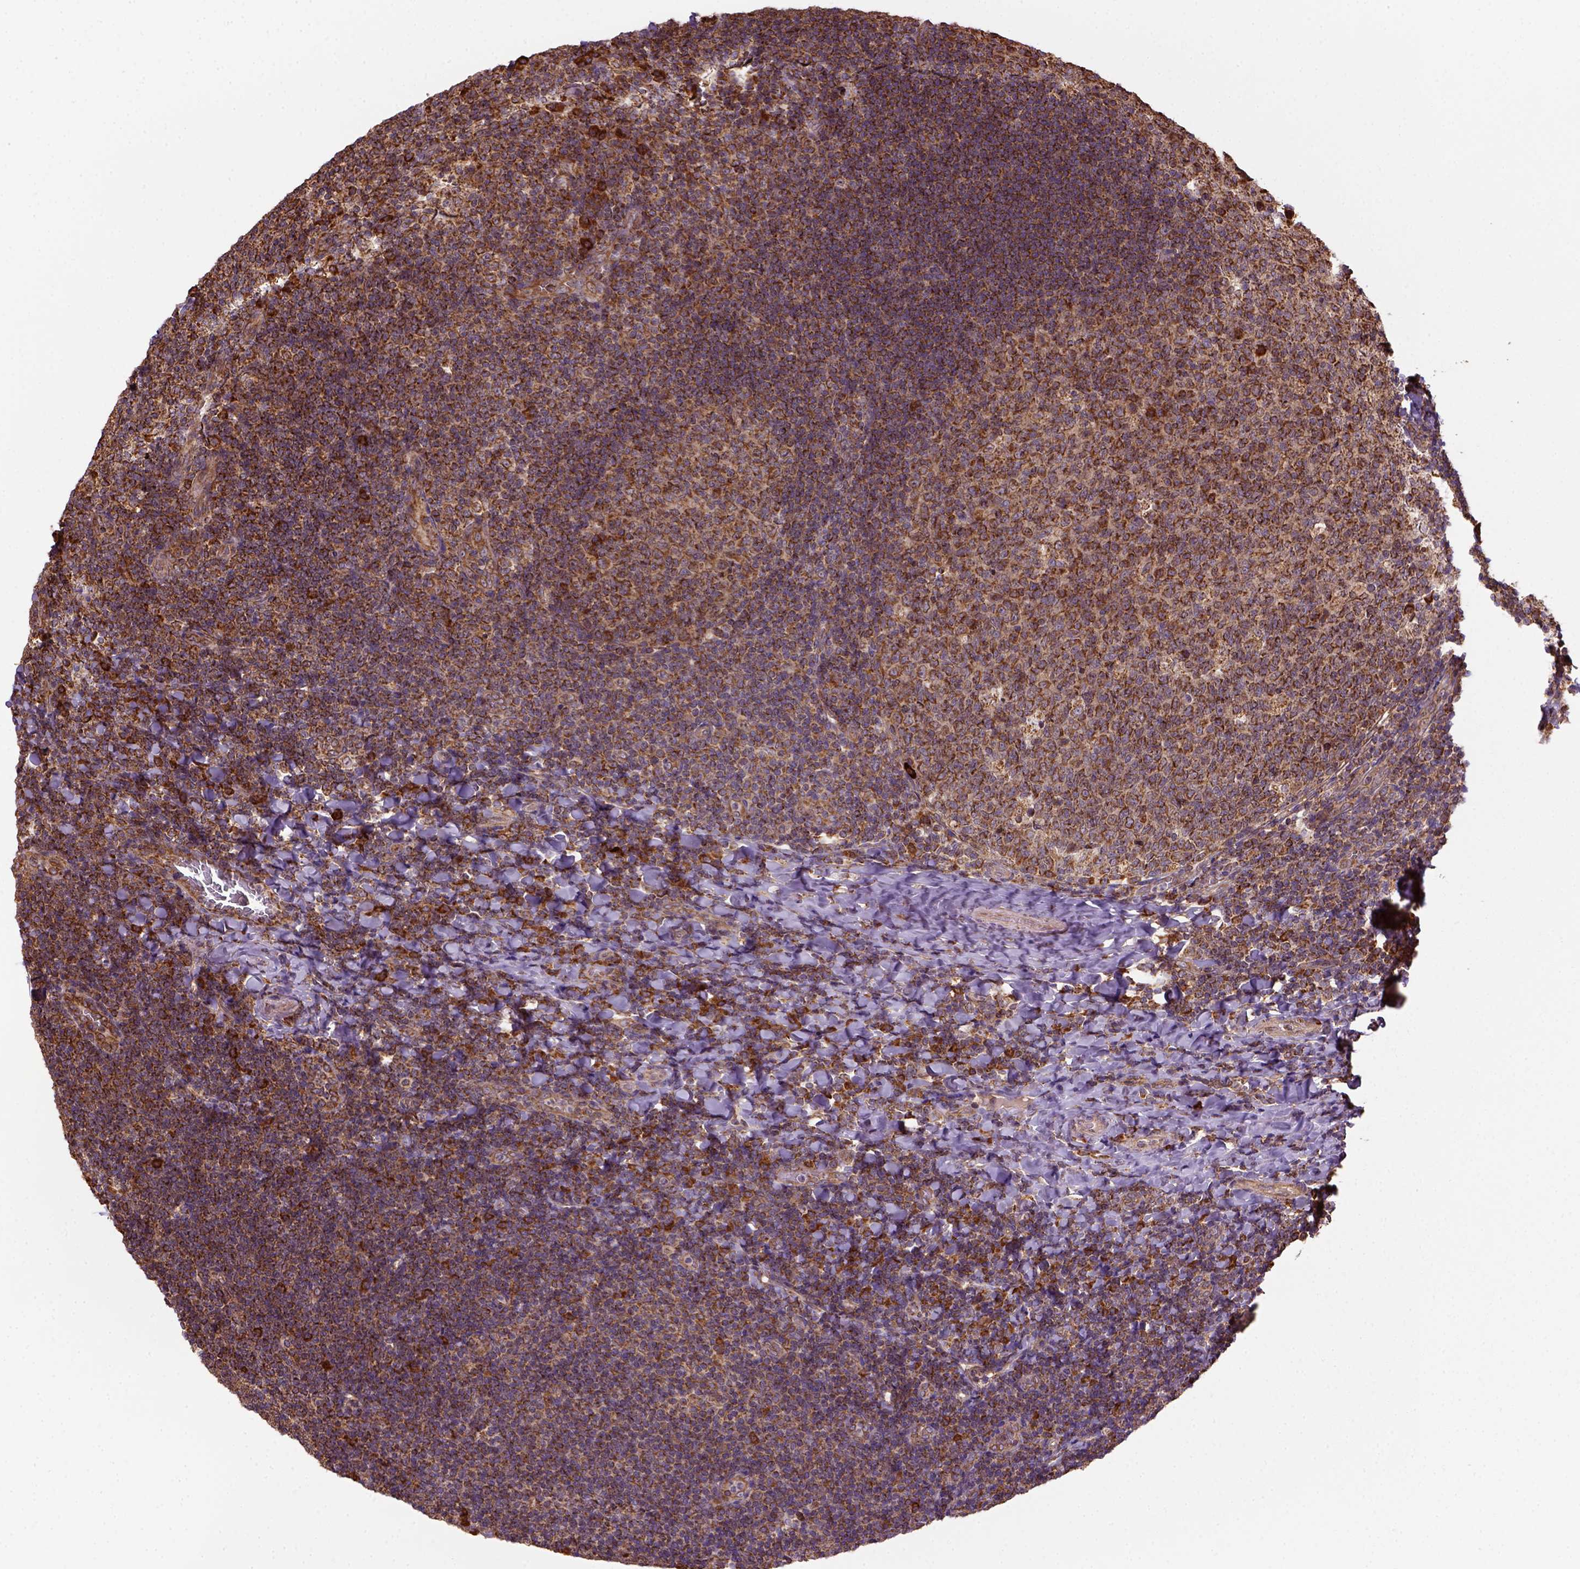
{"staining": {"intensity": "strong", "quantity": ">75%", "location": "cytoplasmic/membranous"}, "tissue": "tonsil", "cell_type": "Germinal center cells", "image_type": "normal", "snomed": [{"axis": "morphology", "description": "Normal tissue, NOS"}, {"axis": "topography", "description": "Tonsil"}], "caption": "DAB (3,3'-diaminobenzidine) immunohistochemical staining of benign human tonsil demonstrates strong cytoplasmic/membranous protein staining in approximately >75% of germinal center cells. (DAB (3,3'-diaminobenzidine) = brown stain, brightfield microscopy at high magnification).", "gene": "MAPK8IP3", "patient": {"sex": "male", "age": 17}}